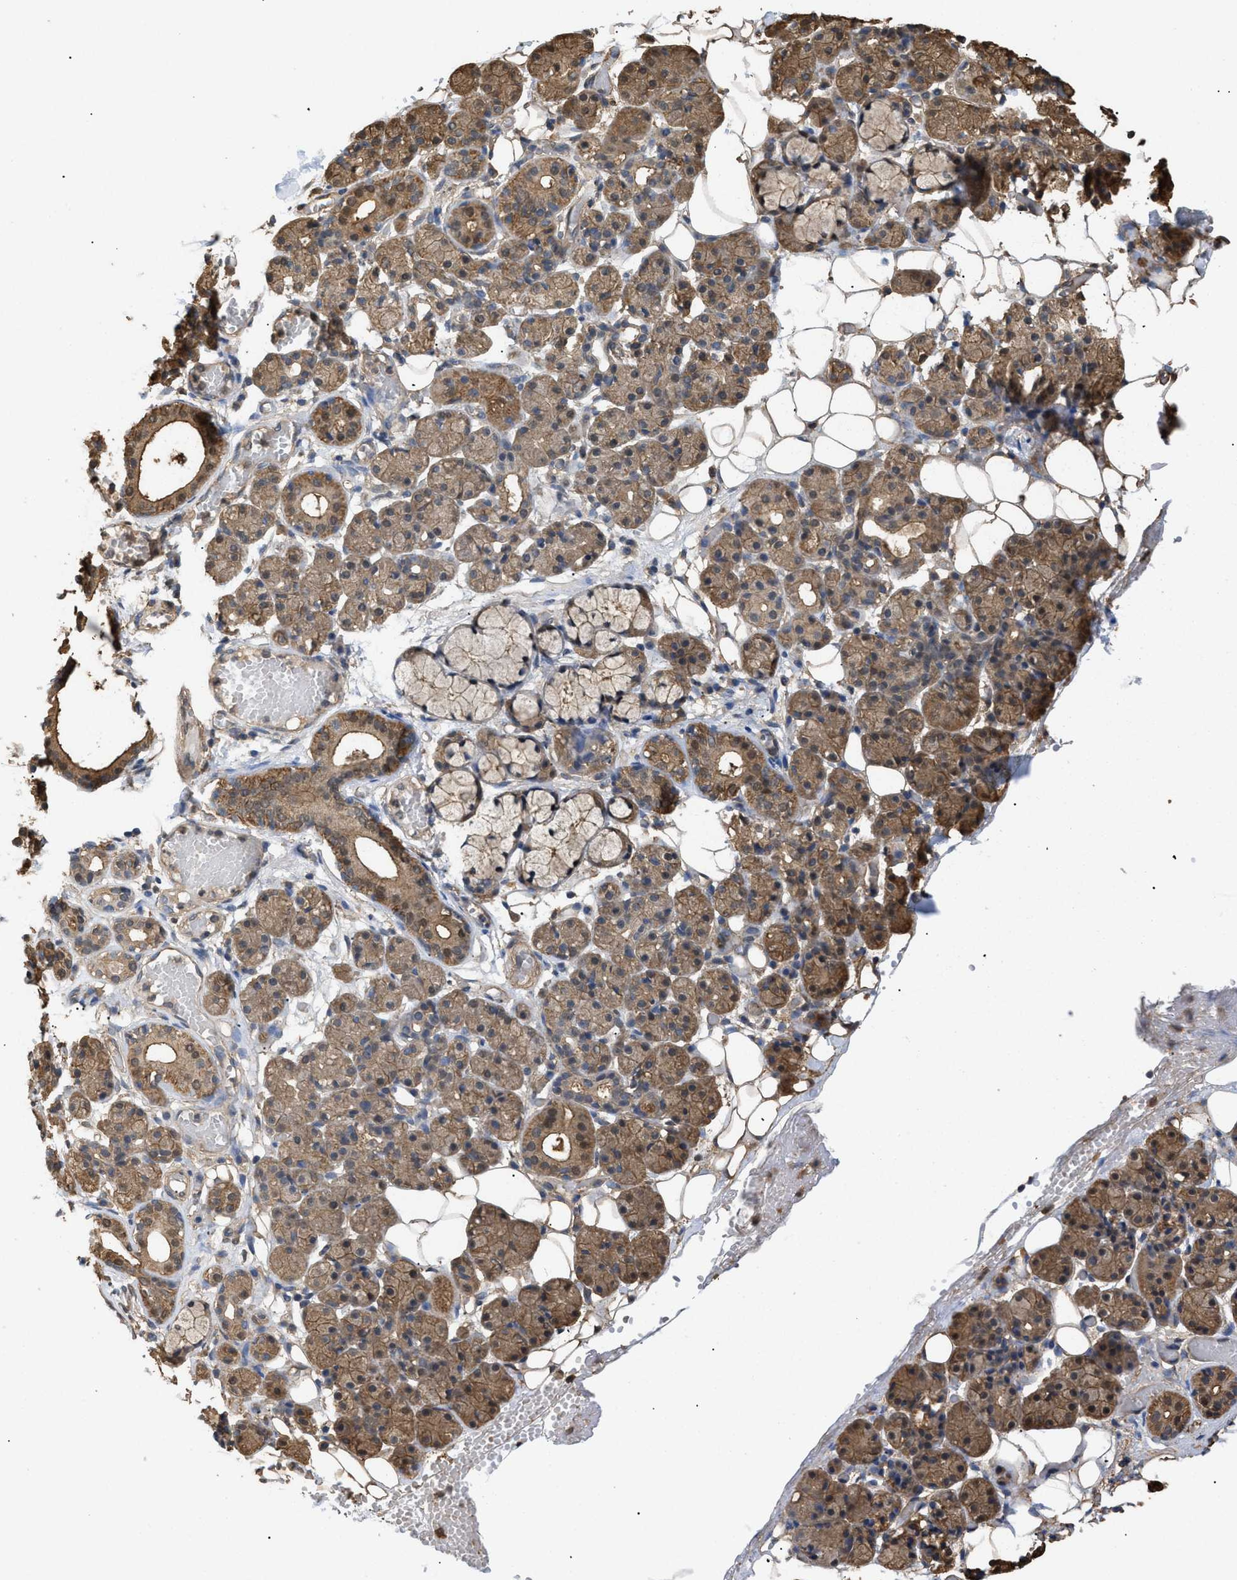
{"staining": {"intensity": "moderate", "quantity": ">75%", "location": "cytoplasmic/membranous,nuclear"}, "tissue": "salivary gland", "cell_type": "Glandular cells", "image_type": "normal", "snomed": [{"axis": "morphology", "description": "Normal tissue, NOS"}, {"axis": "topography", "description": "Salivary gland"}], "caption": "A high-resolution micrograph shows IHC staining of benign salivary gland, which reveals moderate cytoplasmic/membranous,nuclear staining in about >75% of glandular cells.", "gene": "CALM1", "patient": {"sex": "male", "age": 63}}